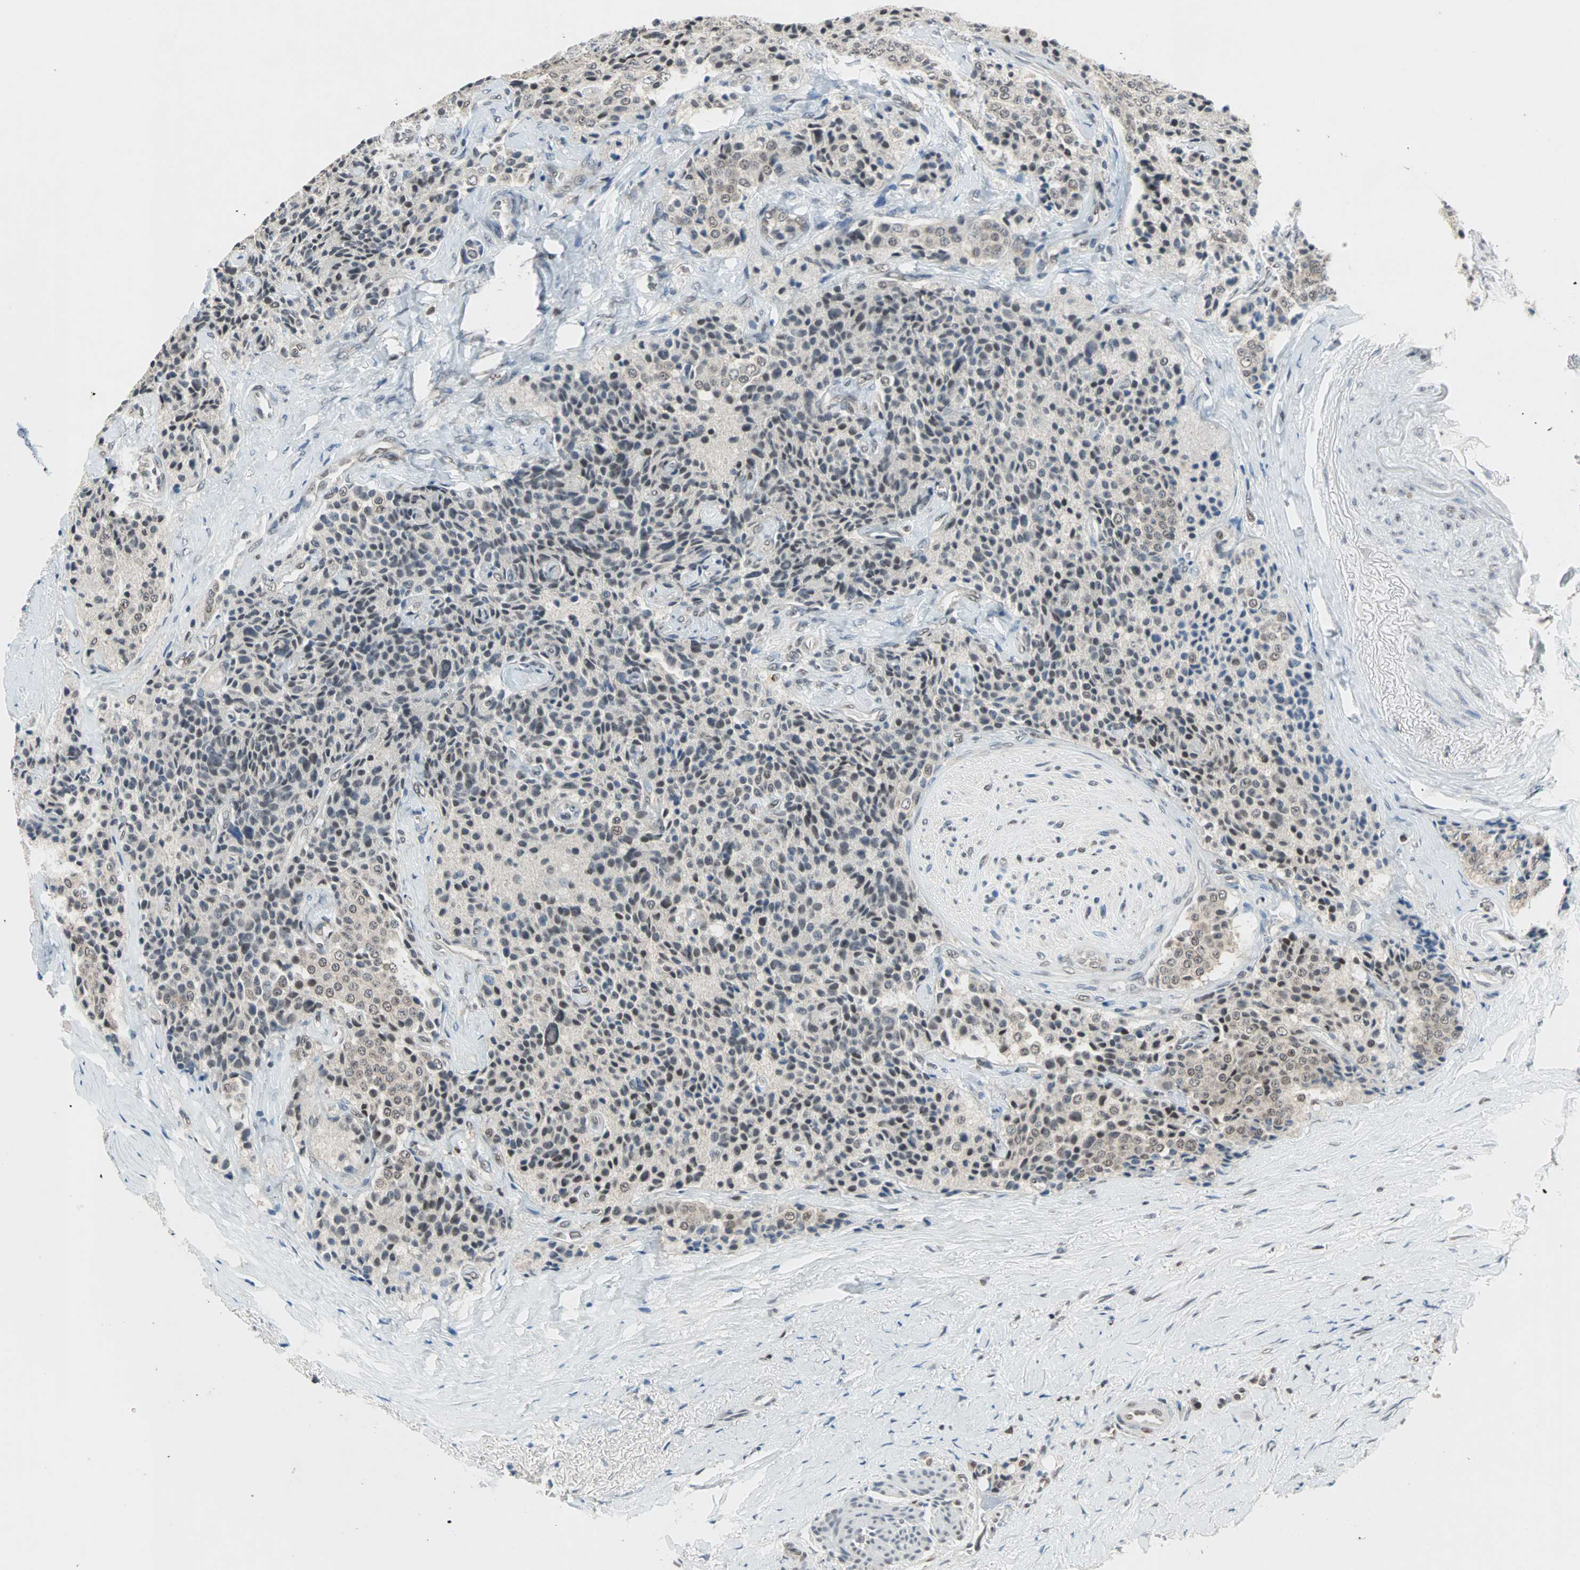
{"staining": {"intensity": "weak", "quantity": "<25%", "location": "cytoplasmic/membranous,nuclear"}, "tissue": "carcinoid", "cell_type": "Tumor cells", "image_type": "cancer", "snomed": [{"axis": "morphology", "description": "Carcinoid, malignant, NOS"}, {"axis": "topography", "description": "Colon"}], "caption": "The immunohistochemistry (IHC) photomicrograph has no significant positivity in tumor cells of carcinoid tissue.", "gene": "DAZAP1", "patient": {"sex": "female", "age": 61}}